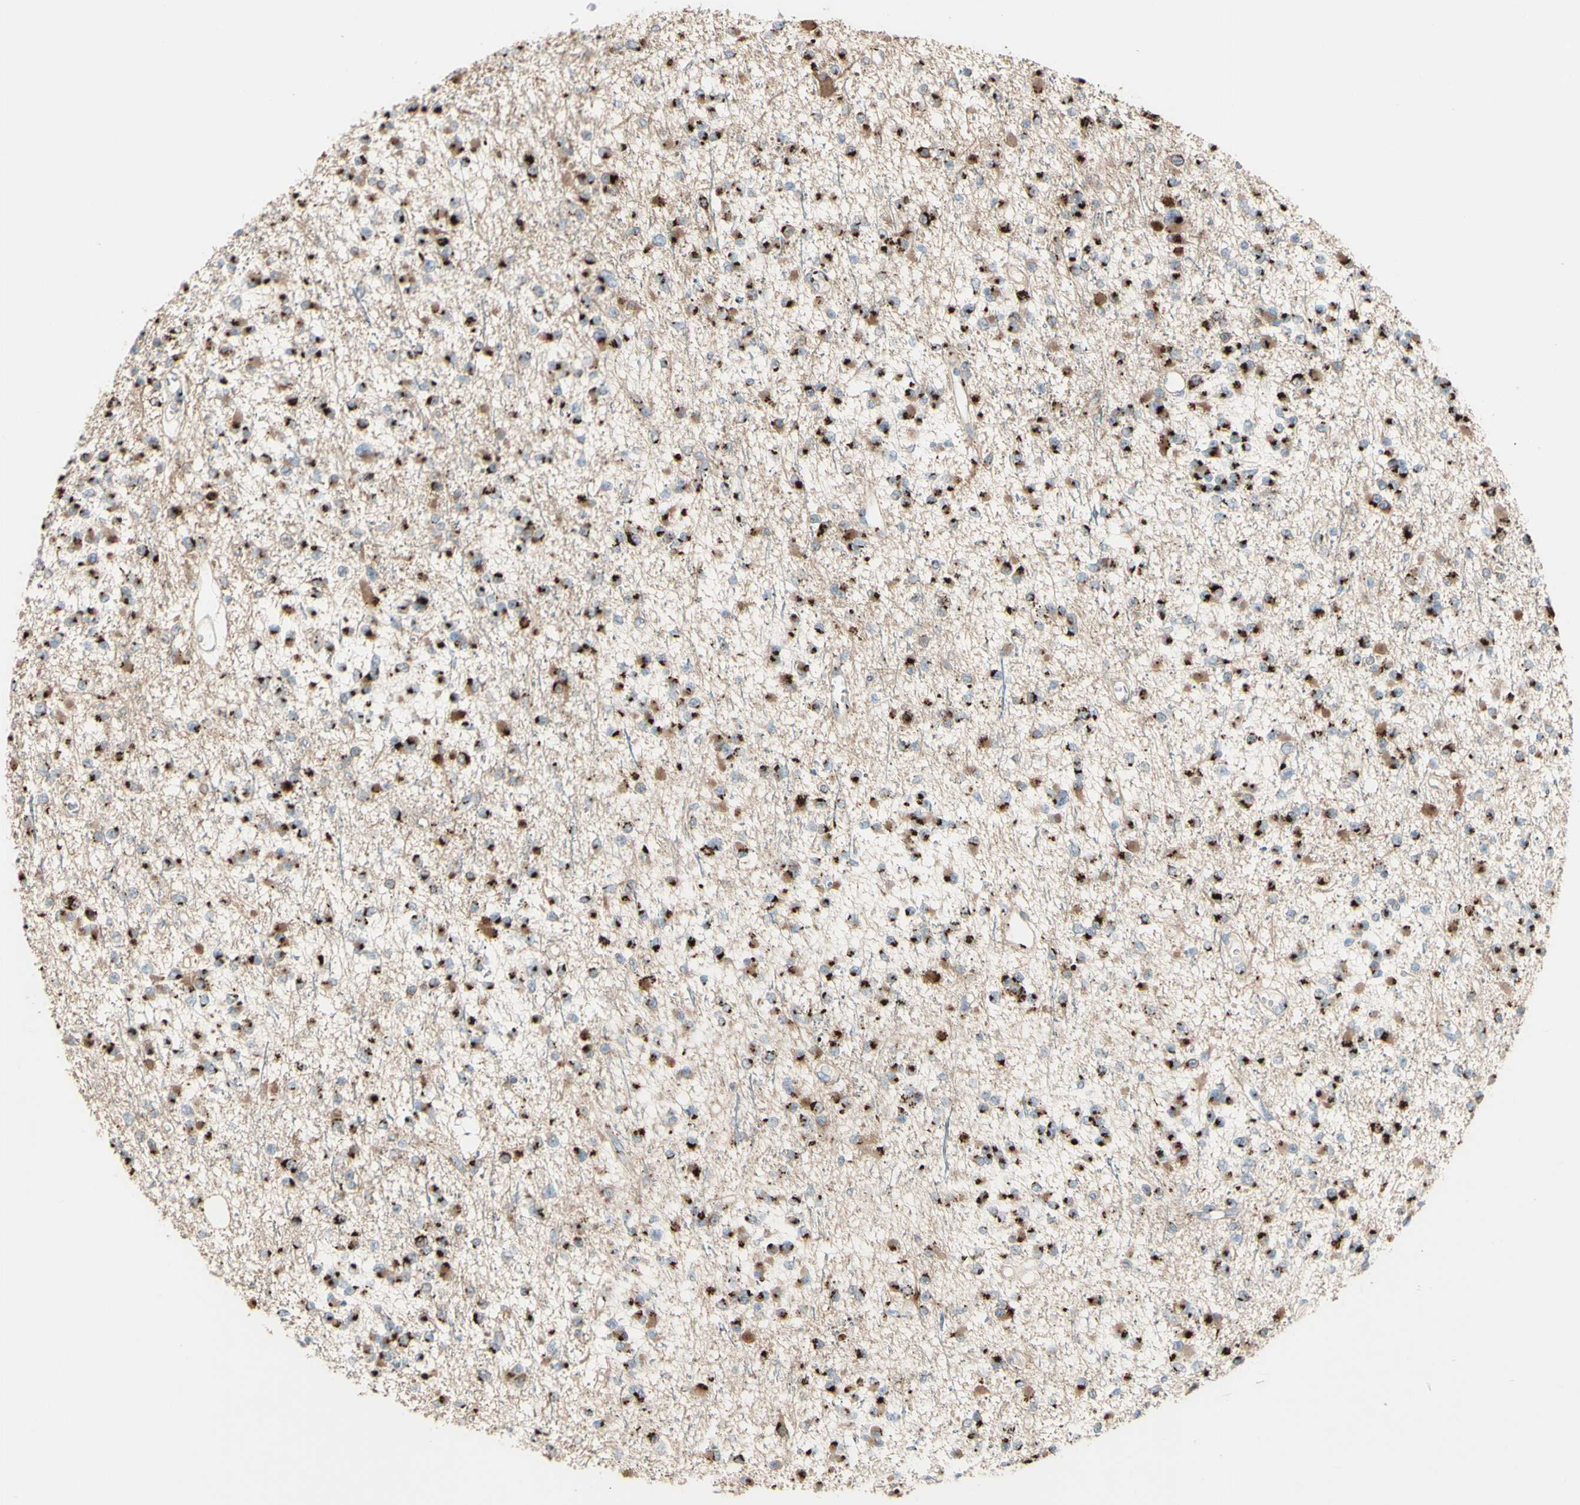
{"staining": {"intensity": "moderate", "quantity": ">75%", "location": "cytoplasmic/membranous"}, "tissue": "glioma", "cell_type": "Tumor cells", "image_type": "cancer", "snomed": [{"axis": "morphology", "description": "Glioma, malignant, Low grade"}, {"axis": "topography", "description": "Brain"}], "caption": "Immunohistochemistry (IHC) staining of low-grade glioma (malignant), which displays medium levels of moderate cytoplasmic/membranous positivity in approximately >75% of tumor cells indicating moderate cytoplasmic/membranous protein staining. The staining was performed using DAB (3,3'-diaminobenzidine) (brown) for protein detection and nuclei were counterstained in hematoxylin (blue).", "gene": "BPNT2", "patient": {"sex": "female", "age": 22}}